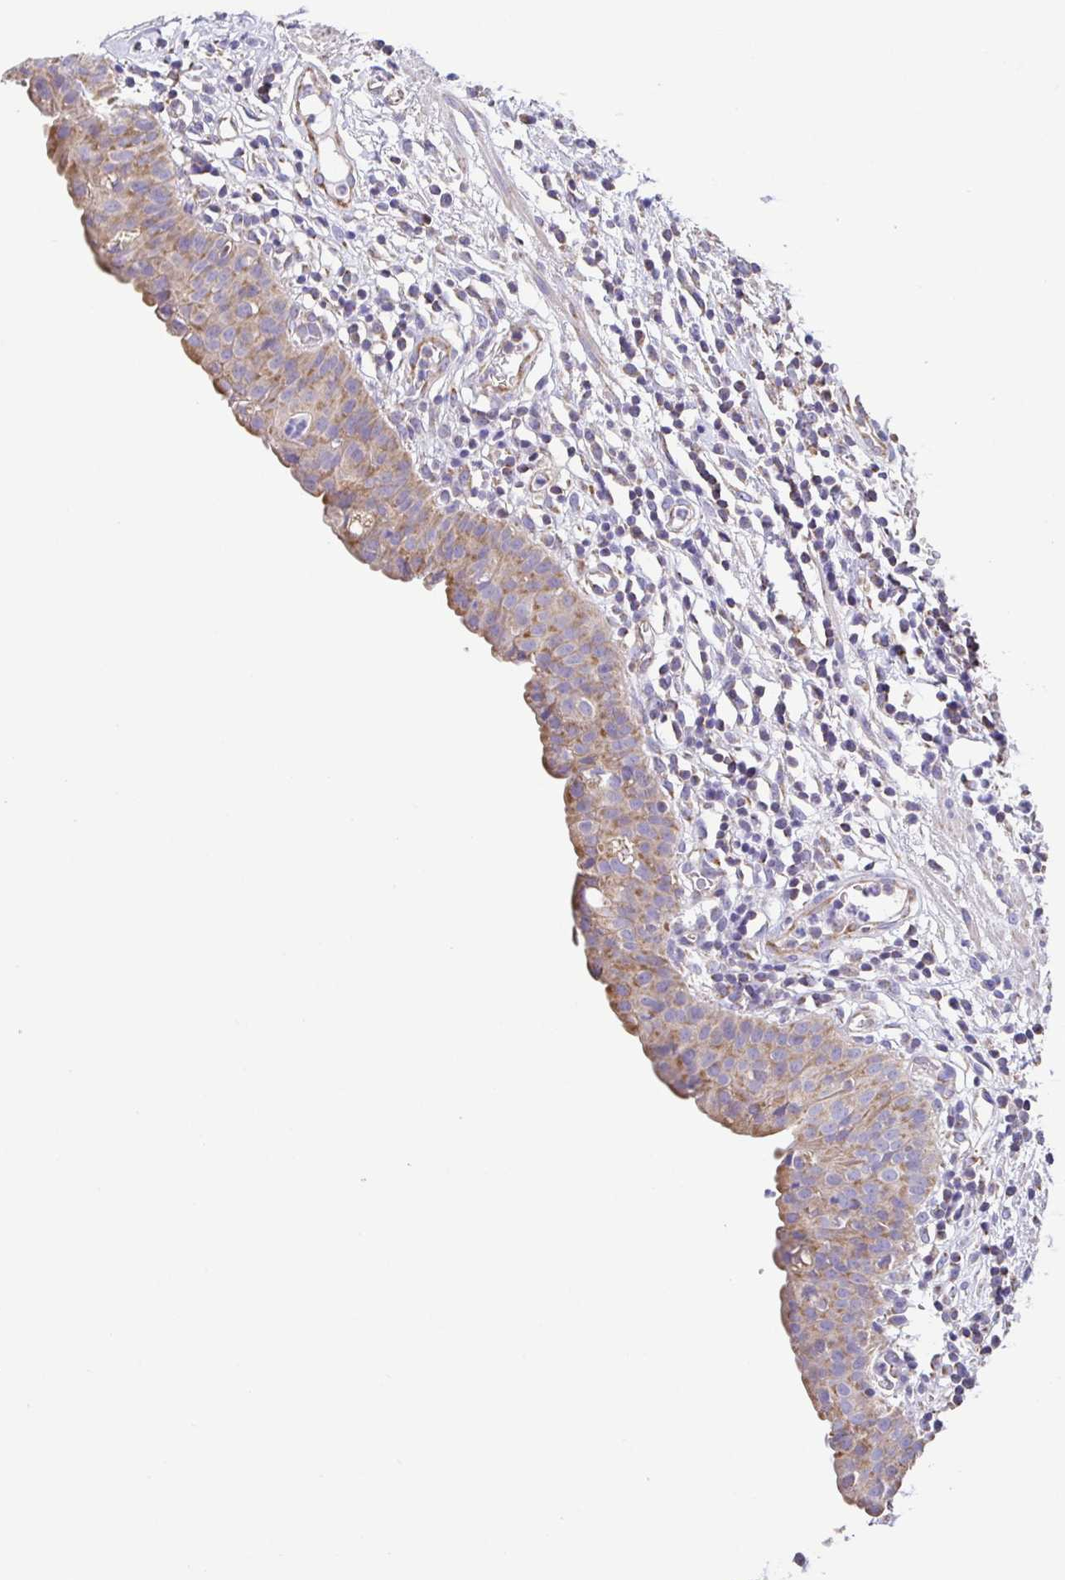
{"staining": {"intensity": "moderate", "quantity": ">75%", "location": "cytoplasmic/membranous"}, "tissue": "urinary bladder", "cell_type": "Urothelial cells", "image_type": "normal", "snomed": [{"axis": "morphology", "description": "Normal tissue, NOS"}, {"axis": "morphology", "description": "Inflammation, NOS"}, {"axis": "topography", "description": "Urinary bladder"}], "caption": "The photomicrograph demonstrates immunohistochemical staining of unremarkable urinary bladder. There is moderate cytoplasmic/membranous positivity is appreciated in about >75% of urothelial cells.", "gene": "GINM1", "patient": {"sex": "male", "age": 57}}